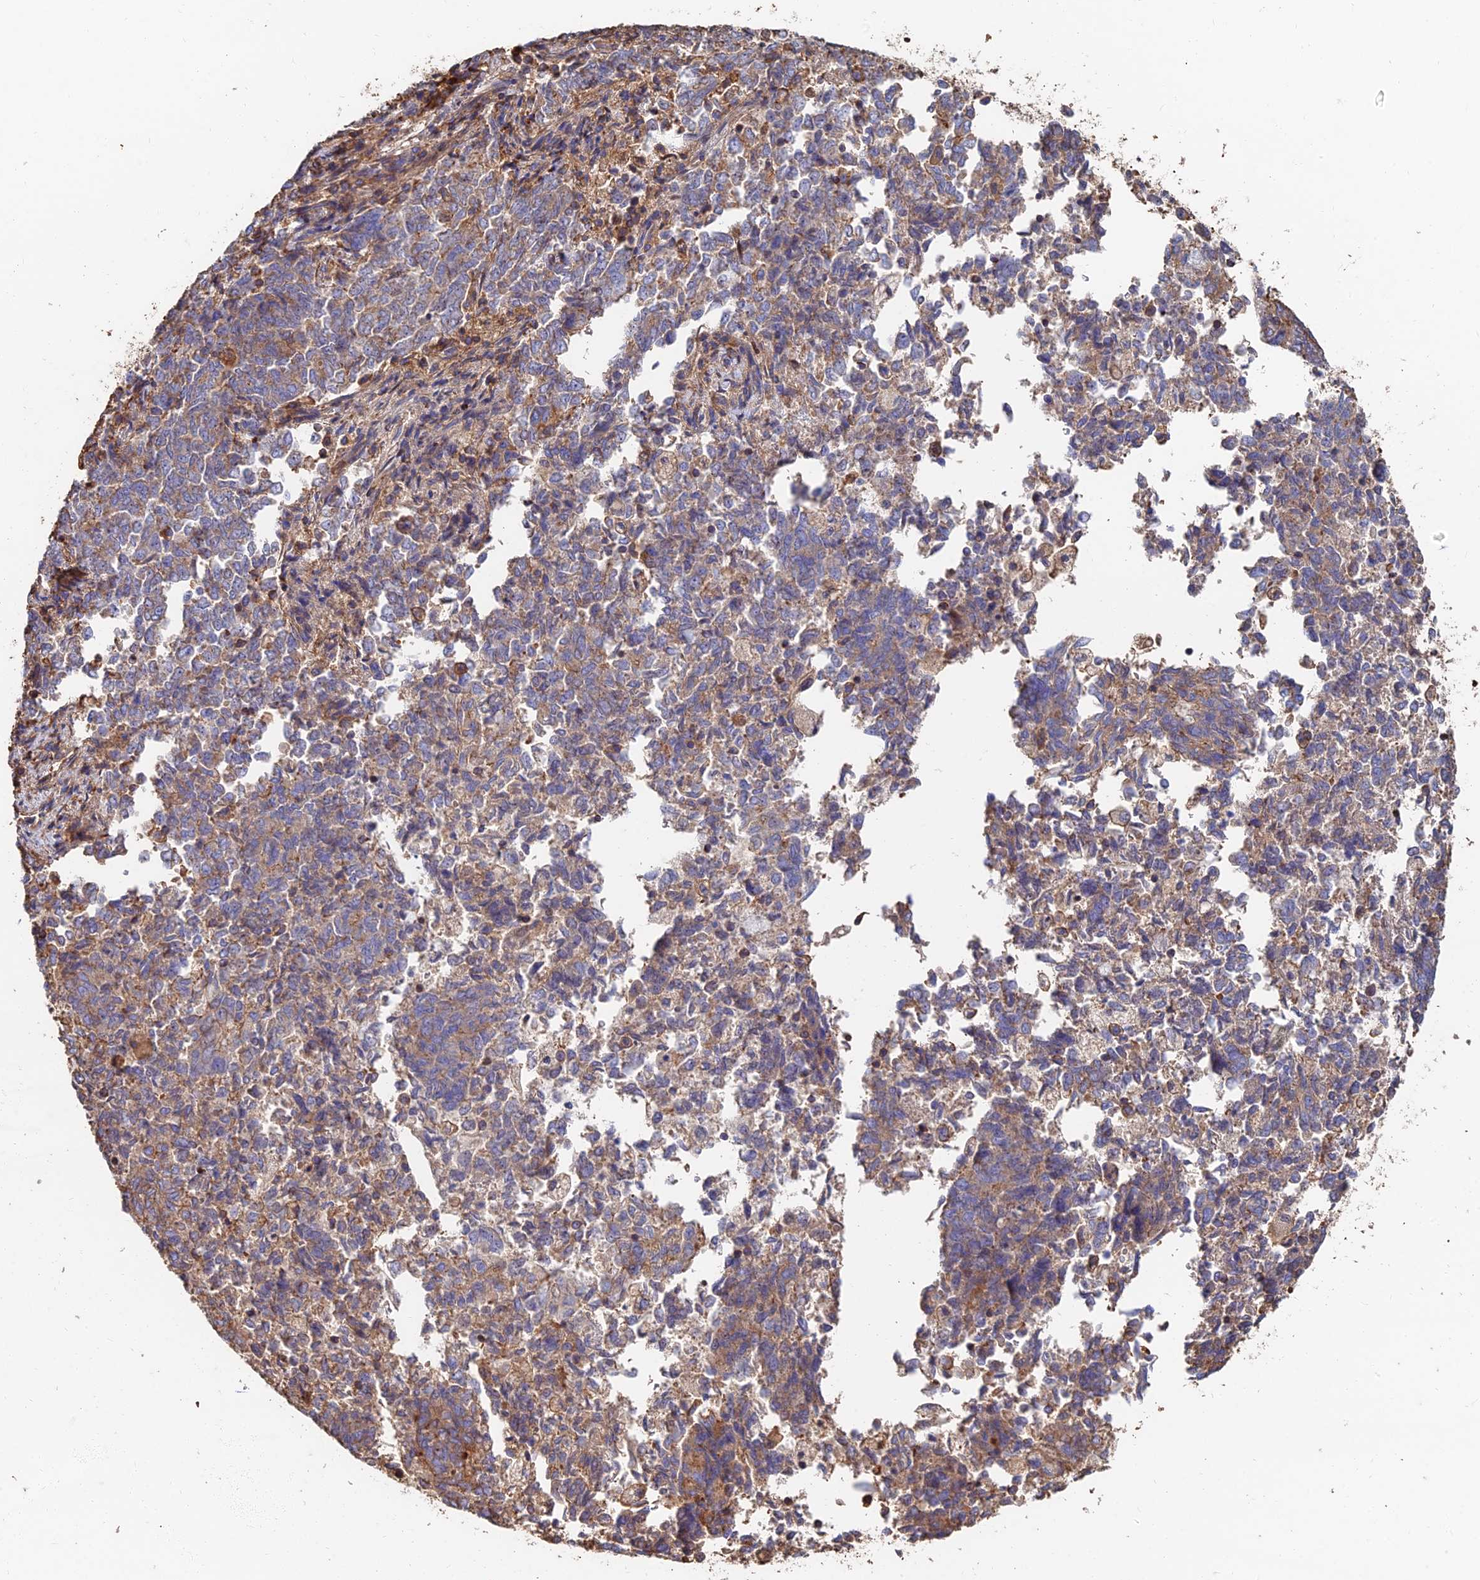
{"staining": {"intensity": "moderate", "quantity": "25%-75%", "location": "cytoplasmic/membranous"}, "tissue": "endometrial cancer", "cell_type": "Tumor cells", "image_type": "cancer", "snomed": [{"axis": "morphology", "description": "Adenocarcinoma, NOS"}, {"axis": "topography", "description": "Endometrium"}], "caption": "Protein analysis of adenocarcinoma (endometrial) tissue demonstrates moderate cytoplasmic/membranous expression in about 25%-75% of tumor cells. The staining was performed using DAB (3,3'-diaminobenzidine), with brown indicating positive protein expression. Nuclei are stained blue with hematoxylin.", "gene": "EXT1", "patient": {"sex": "female", "age": 80}}